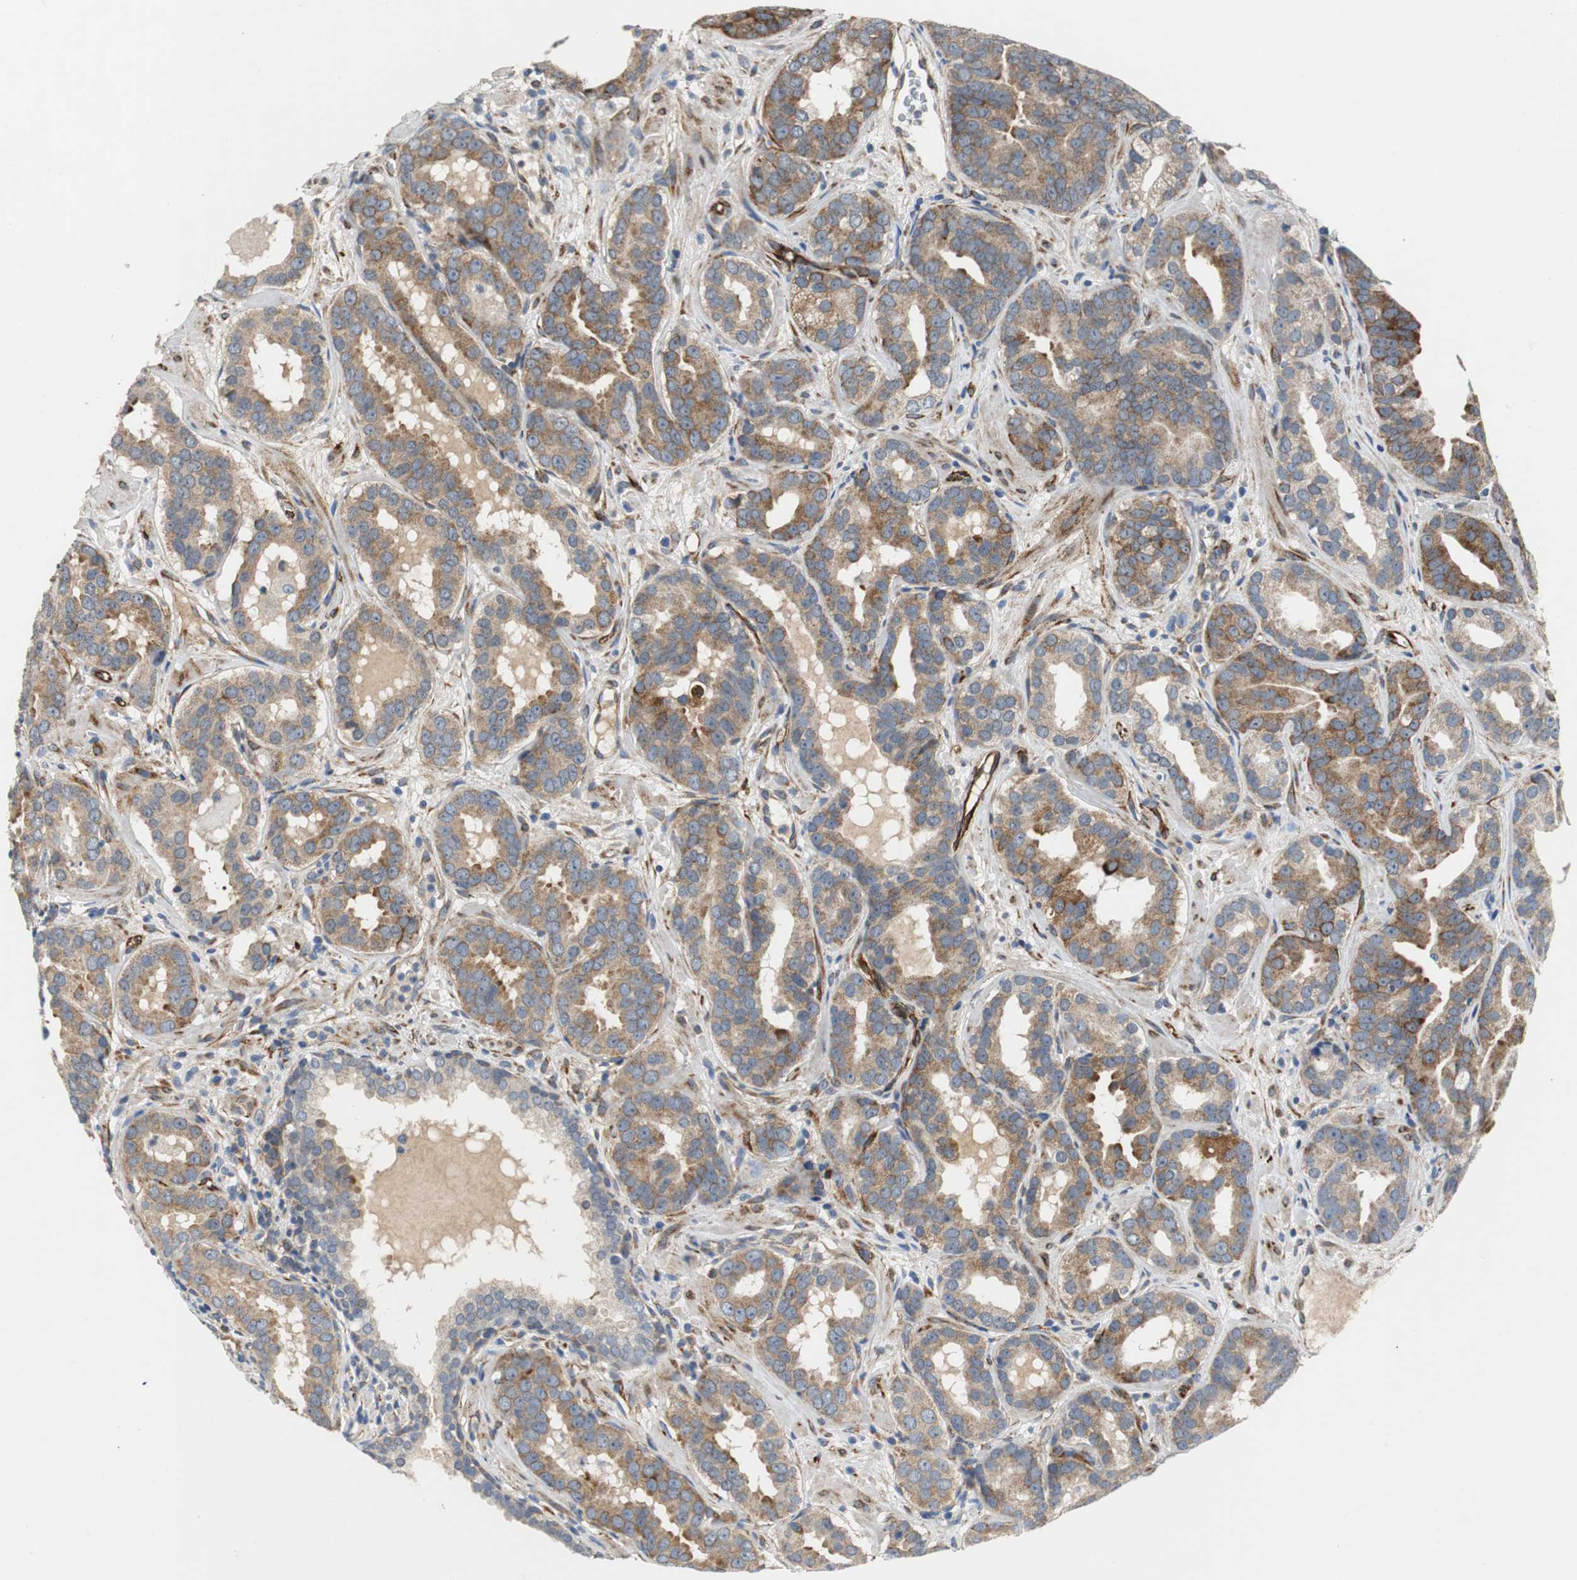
{"staining": {"intensity": "moderate", "quantity": ">75%", "location": "cytoplasmic/membranous"}, "tissue": "prostate cancer", "cell_type": "Tumor cells", "image_type": "cancer", "snomed": [{"axis": "morphology", "description": "Adenocarcinoma, Low grade"}, {"axis": "topography", "description": "Prostate"}], "caption": "A high-resolution histopathology image shows IHC staining of prostate cancer, which reveals moderate cytoplasmic/membranous expression in about >75% of tumor cells.", "gene": "ISCU", "patient": {"sex": "male", "age": 59}}